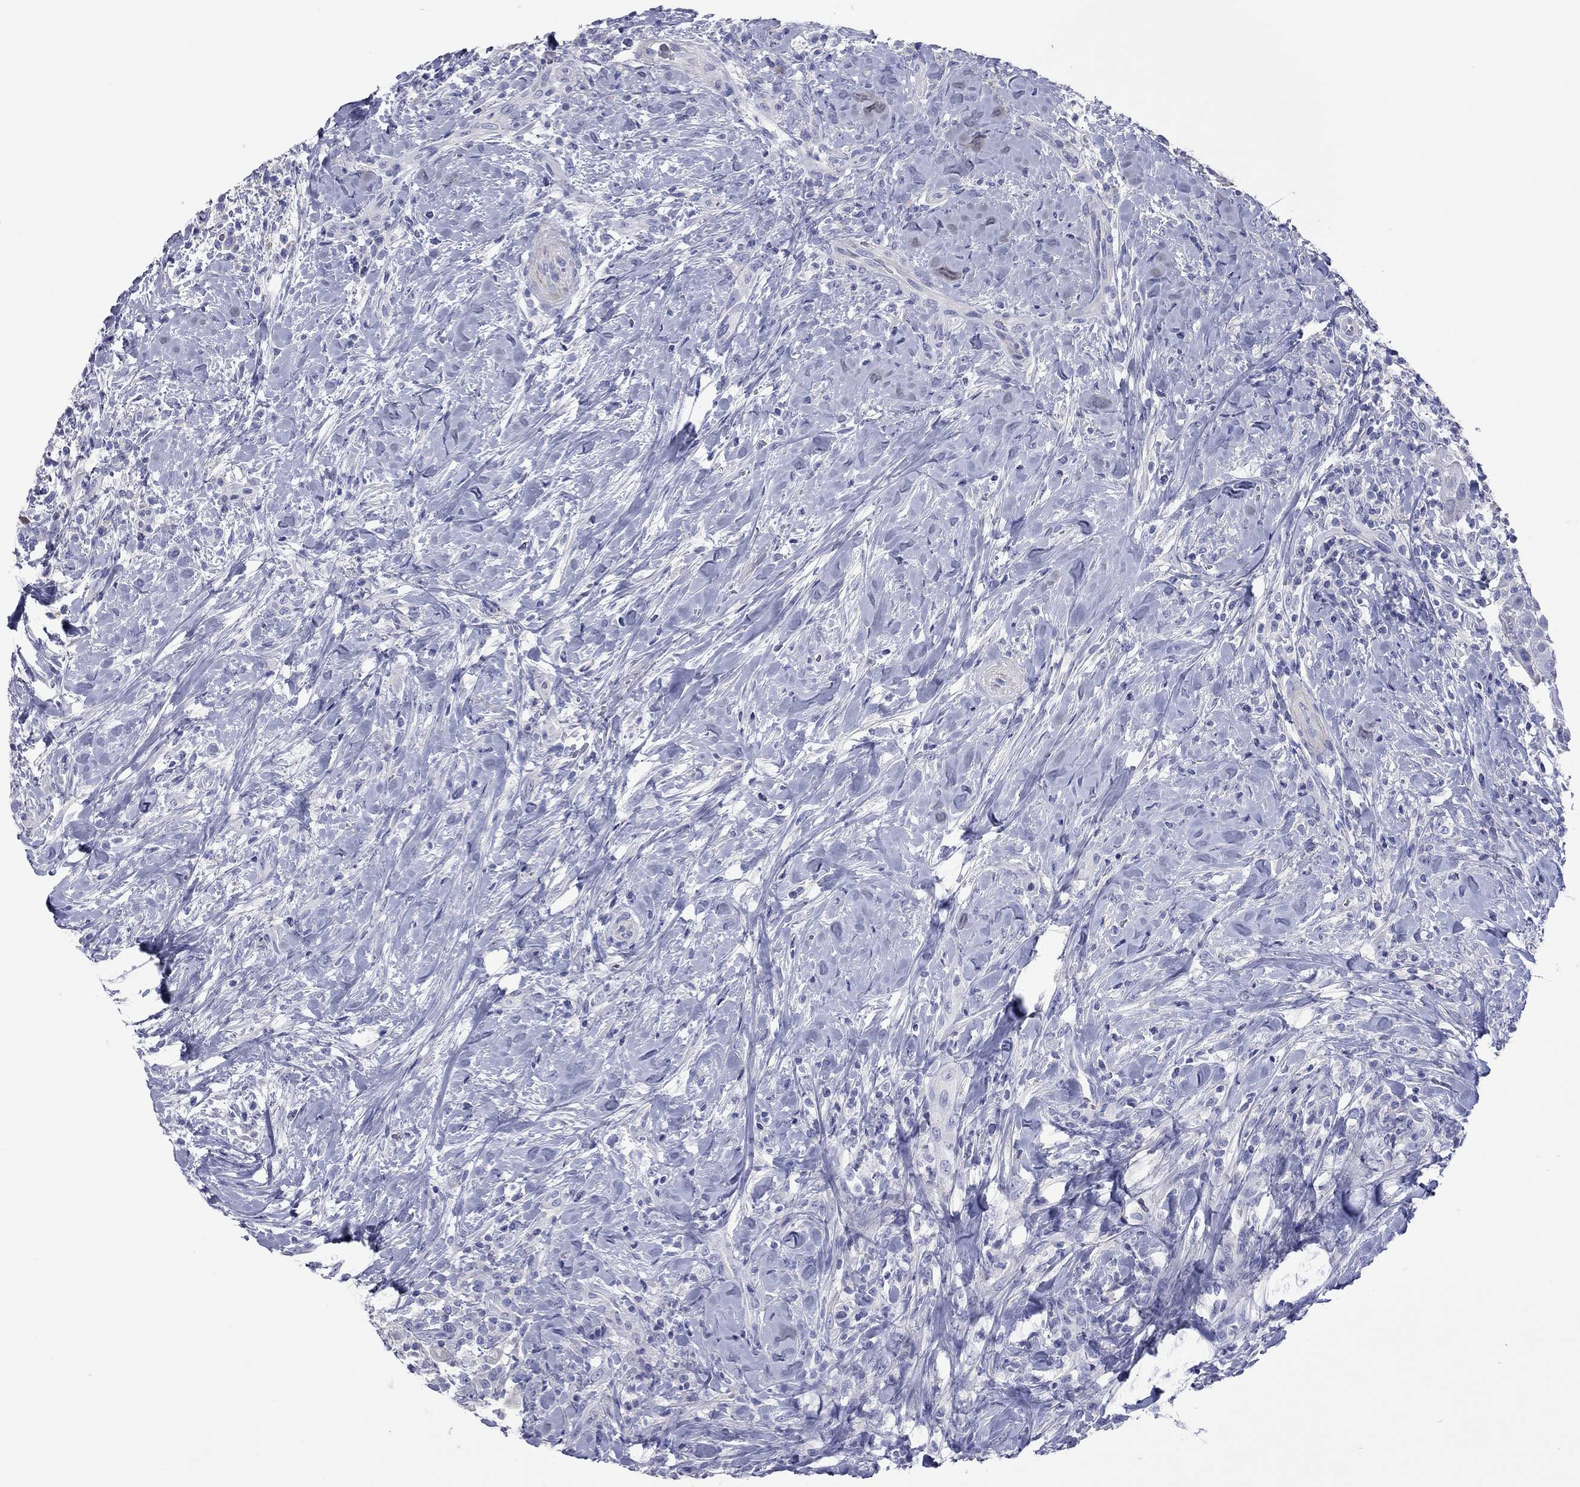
{"staining": {"intensity": "negative", "quantity": "none", "location": "none"}, "tissue": "head and neck cancer", "cell_type": "Tumor cells", "image_type": "cancer", "snomed": [{"axis": "morphology", "description": "Squamous cell carcinoma, NOS"}, {"axis": "topography", "description": "Head-Neck"}], "caption": "Immunohistochemistry micrograph of human head and neck squamous cell carcinoma stained for a protein (brown), which shows no expression in tumor cells.", "gene": "ACTL7B", "patient": {"sex": "male", "age": 69}}